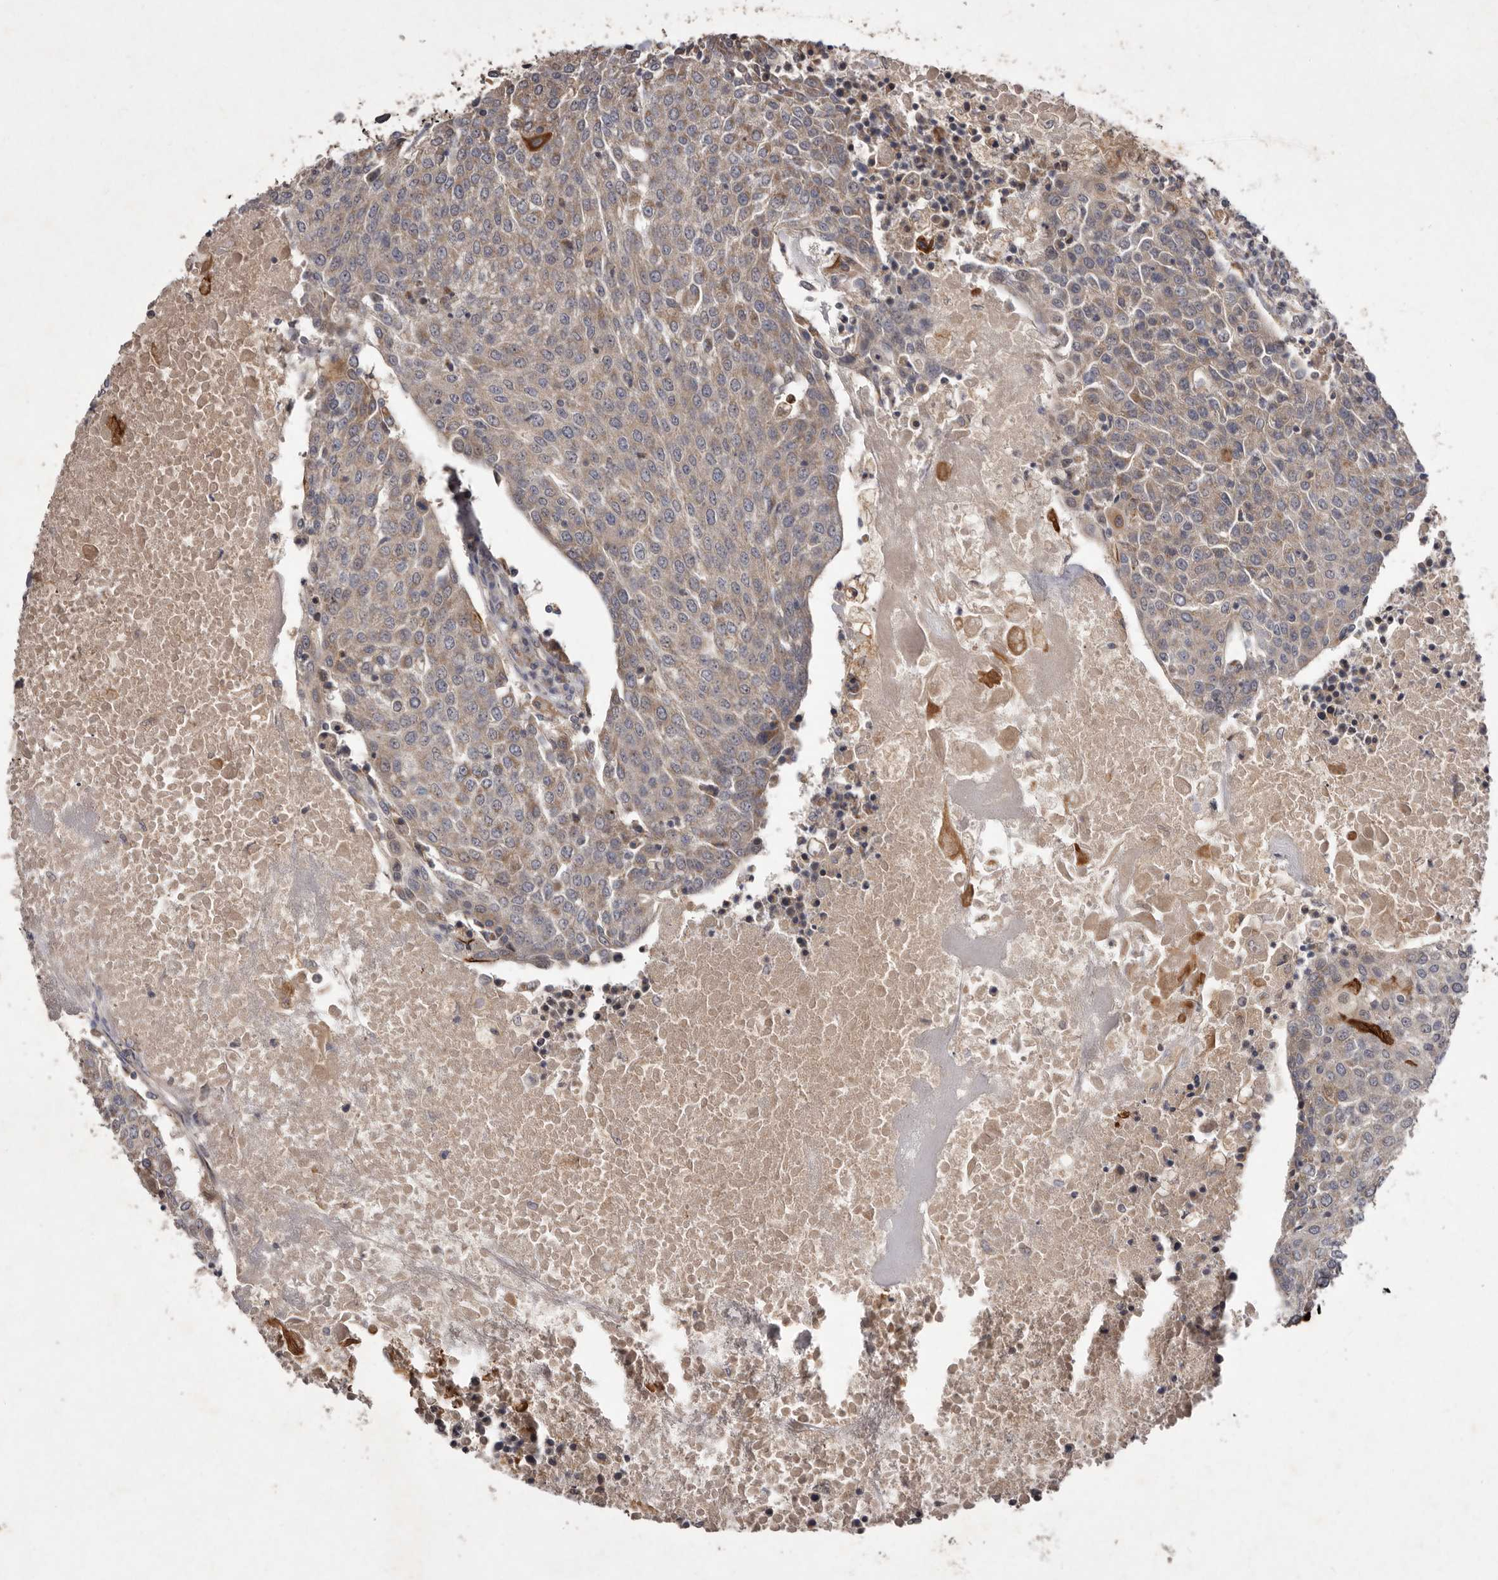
{"staining": {"intensity": "moderate", "quantity": "<25%", "location": "cytoplasmic/membranous"}, "tissue": "urothelial cancer", "cell_type": "Tumor cells", "image_type": "cancer", "snomed": [{"axis": "morphology", "description": "Urothelial carcinoma, High grade"}, {"axis": "topography", "description": "Urinary bladder"}], "caption": "High-power microscopy captured an immunohistochemistry photomicrograph of urothelial cancer, revealing moderate cytoplasmic/membranous positivity in about <25% of tumor cells. (DAB IHC, brown staining for protein, blue staining for nuclei).", "gene": "FLAD1", "patient": {"sex": "female", "age": 85}}